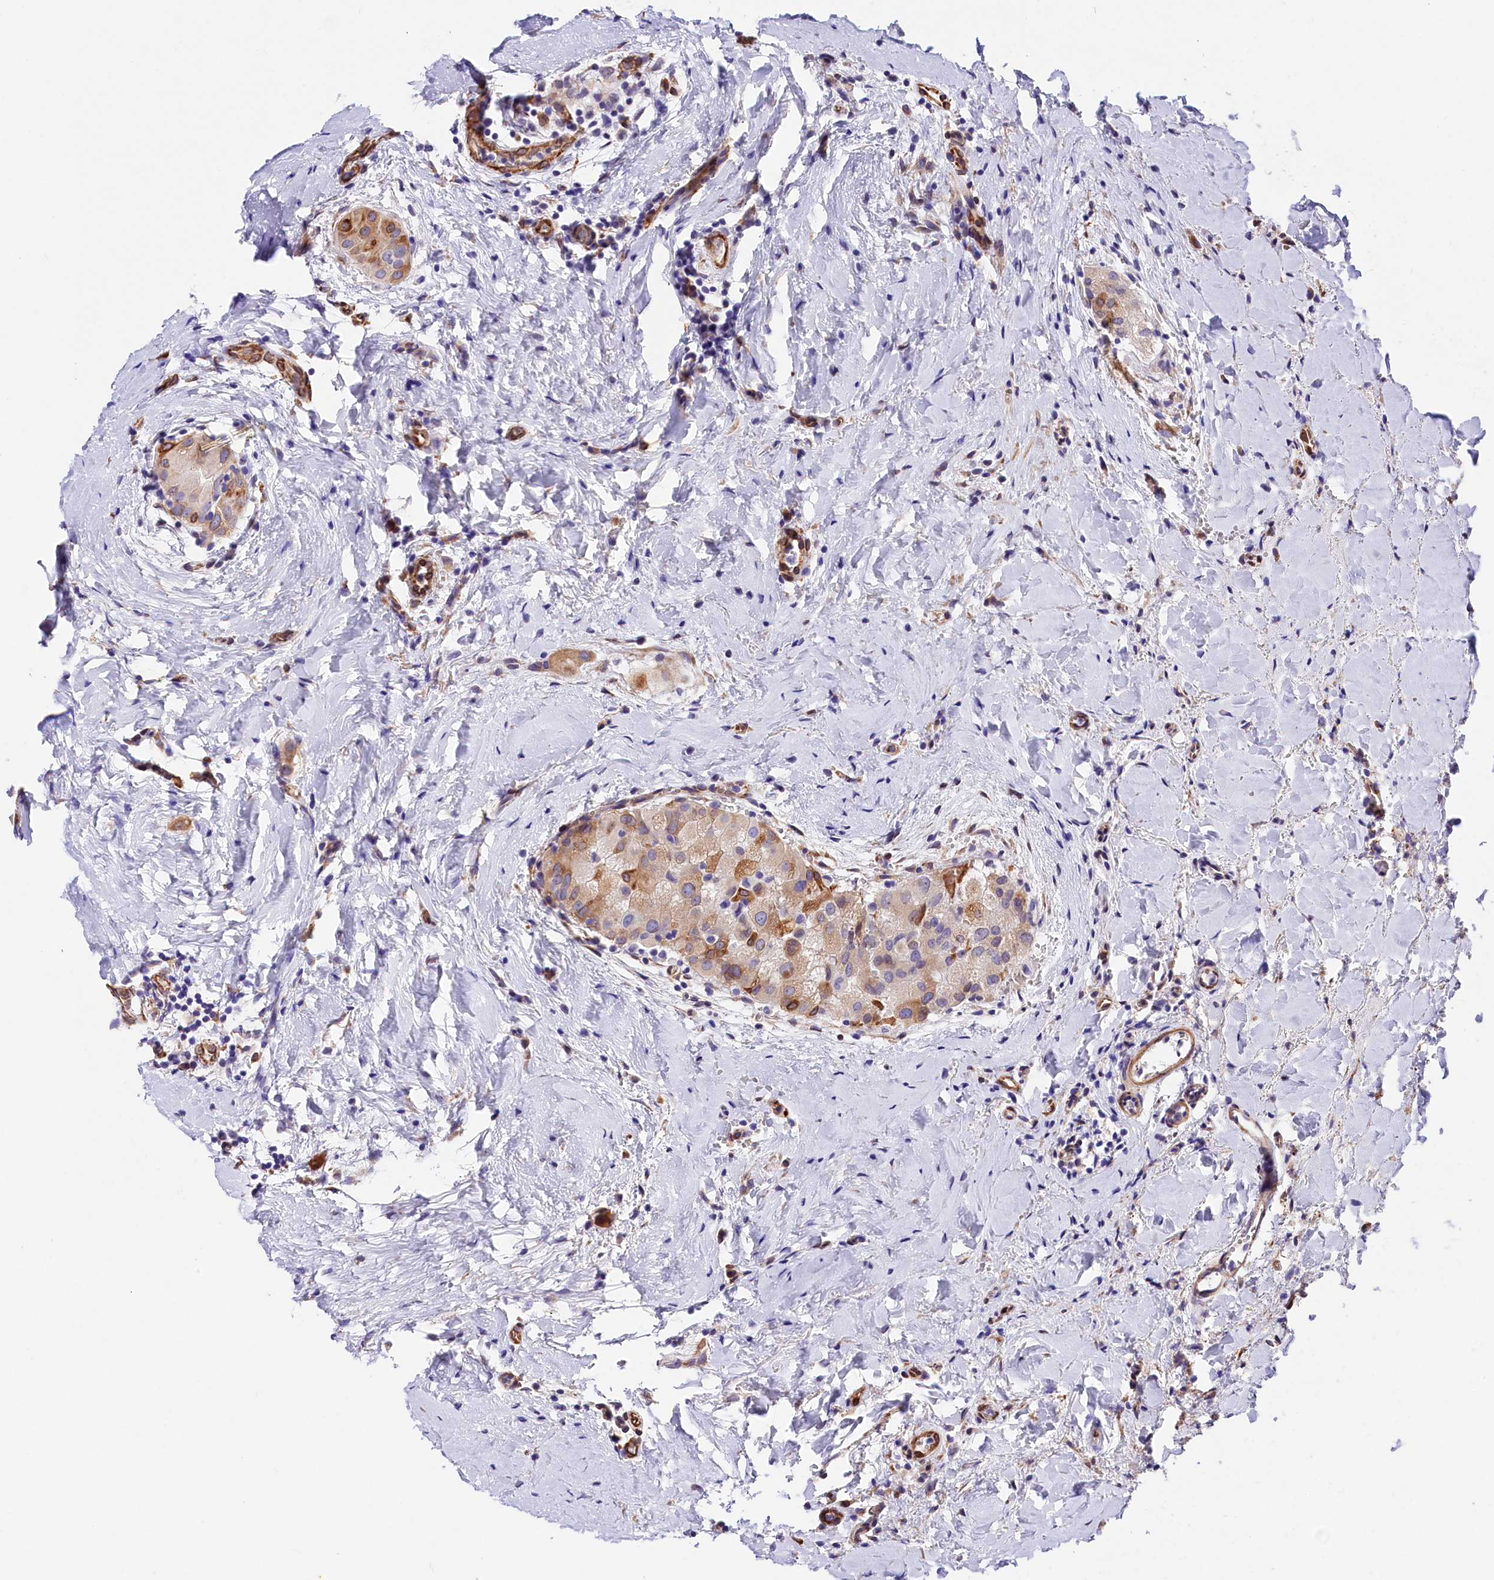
{"staining": {"intensity": "moderate", "quantity": "25%-75%", "location": "cytoplasmic/membranous"}, "tissue": "thyroid cancer", "cell_type": "Tumor cells", "image_type": "cancer", "snomed": [{"axis": "morphology", "description": "Papillary adenocarcinoma, NOS"}, {"axis": "topography", "description": "Thyroid gland"}], "caption": "The image shows staining of thyroid papillary adenocarcinoma, revealing moderate cytoplasmic/membranous protein staining (brown color) within tumor cells.", "gene": "ITGA1", "patient": {"sex": "male", "age": 33}}